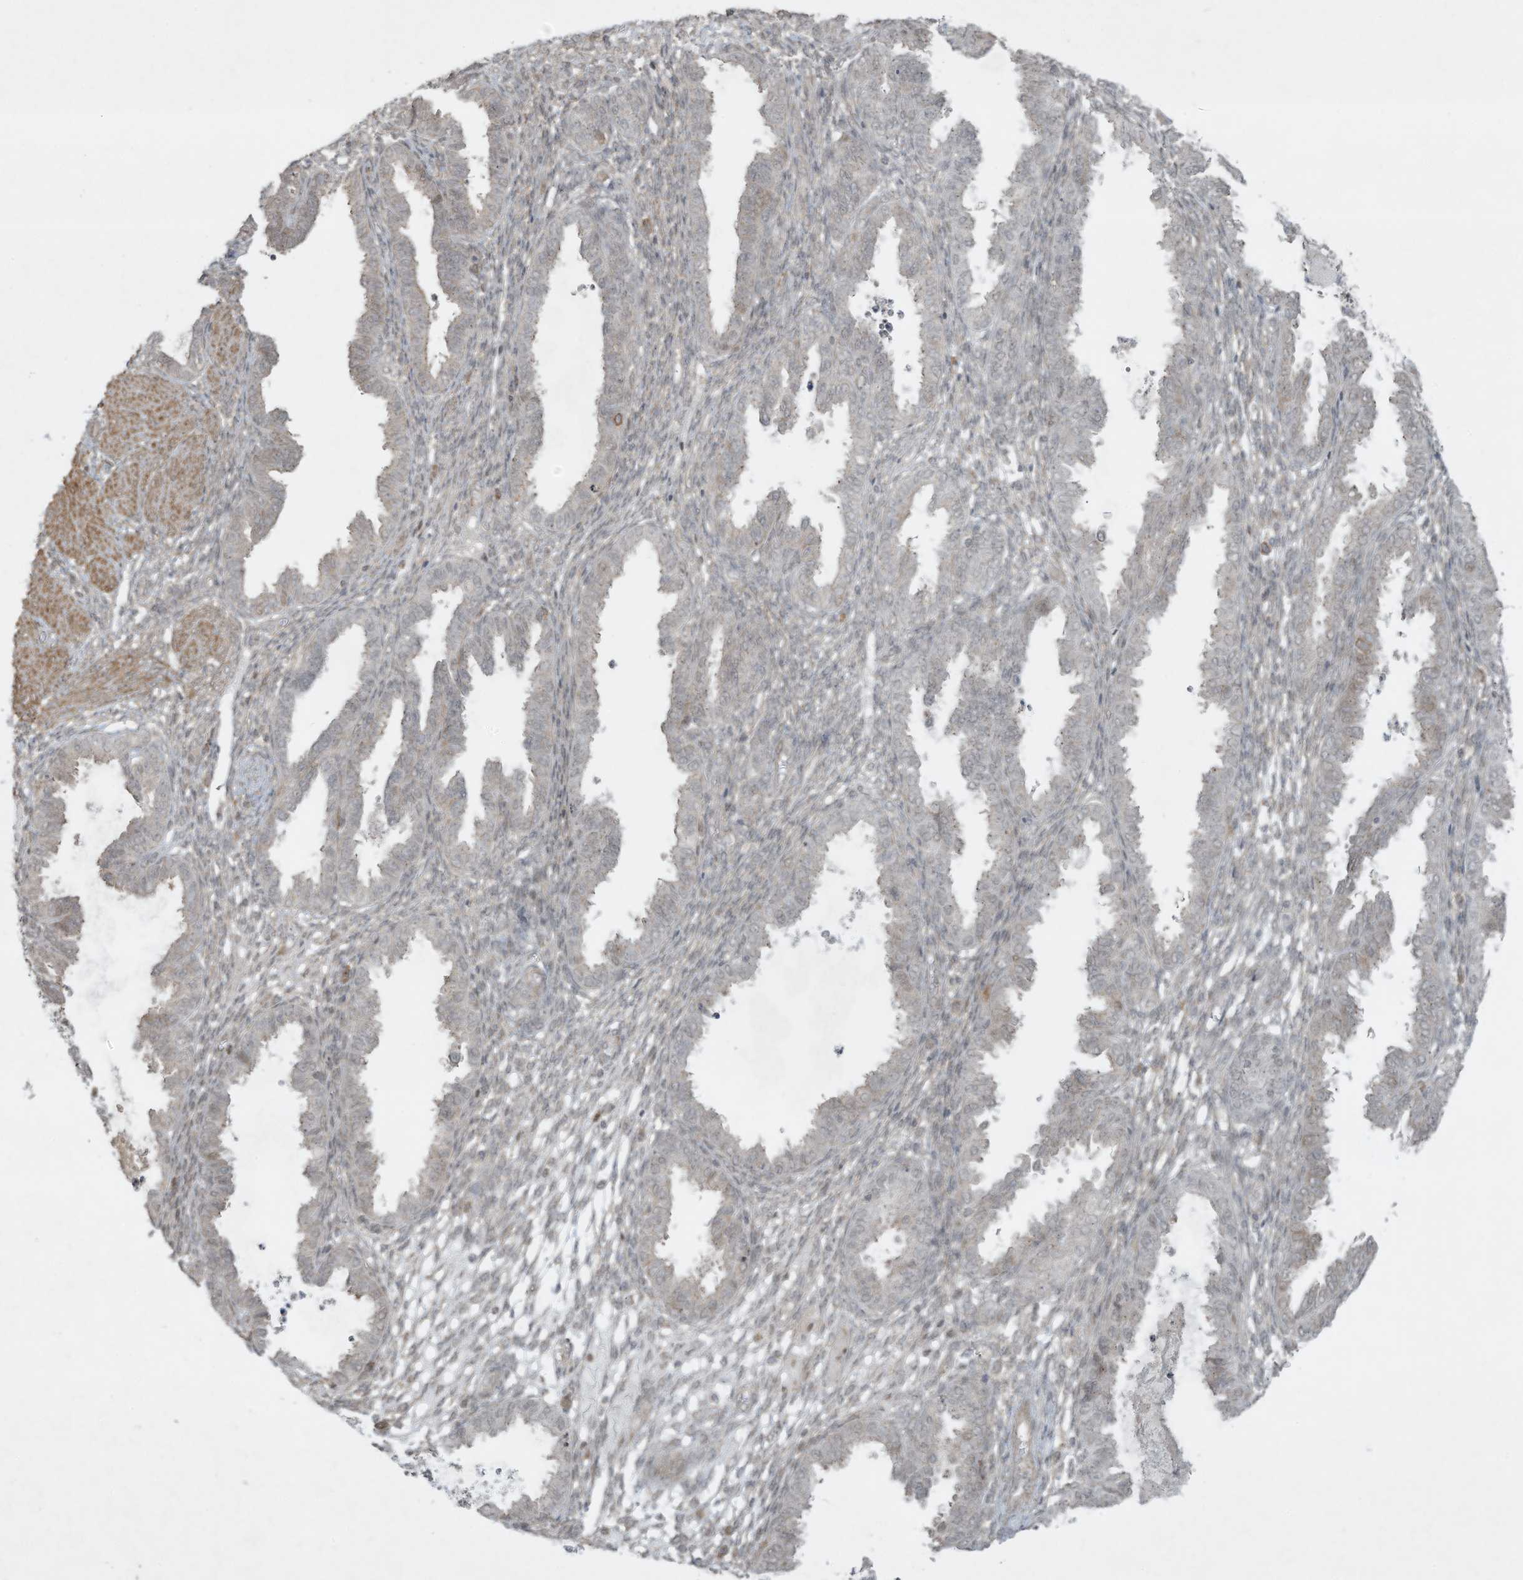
{"staining": {"intensity": "negative", "quantity": "none", "location": "none"}, "tissue": "endometrium", "cell_type": "Cells in endometrial stroma", "image_type": "normal", "snomed": [{"axis": "morphology", "description": "Normal tissue, NOS"}, {"axis": "topography", "description": "Endometrium"}], "caption": "A micrograph of human endometrium is negative for staining in cells in endometrial stroma.", "gene": "ZNF263", "patient": {"sex": "female", "age": 33}}